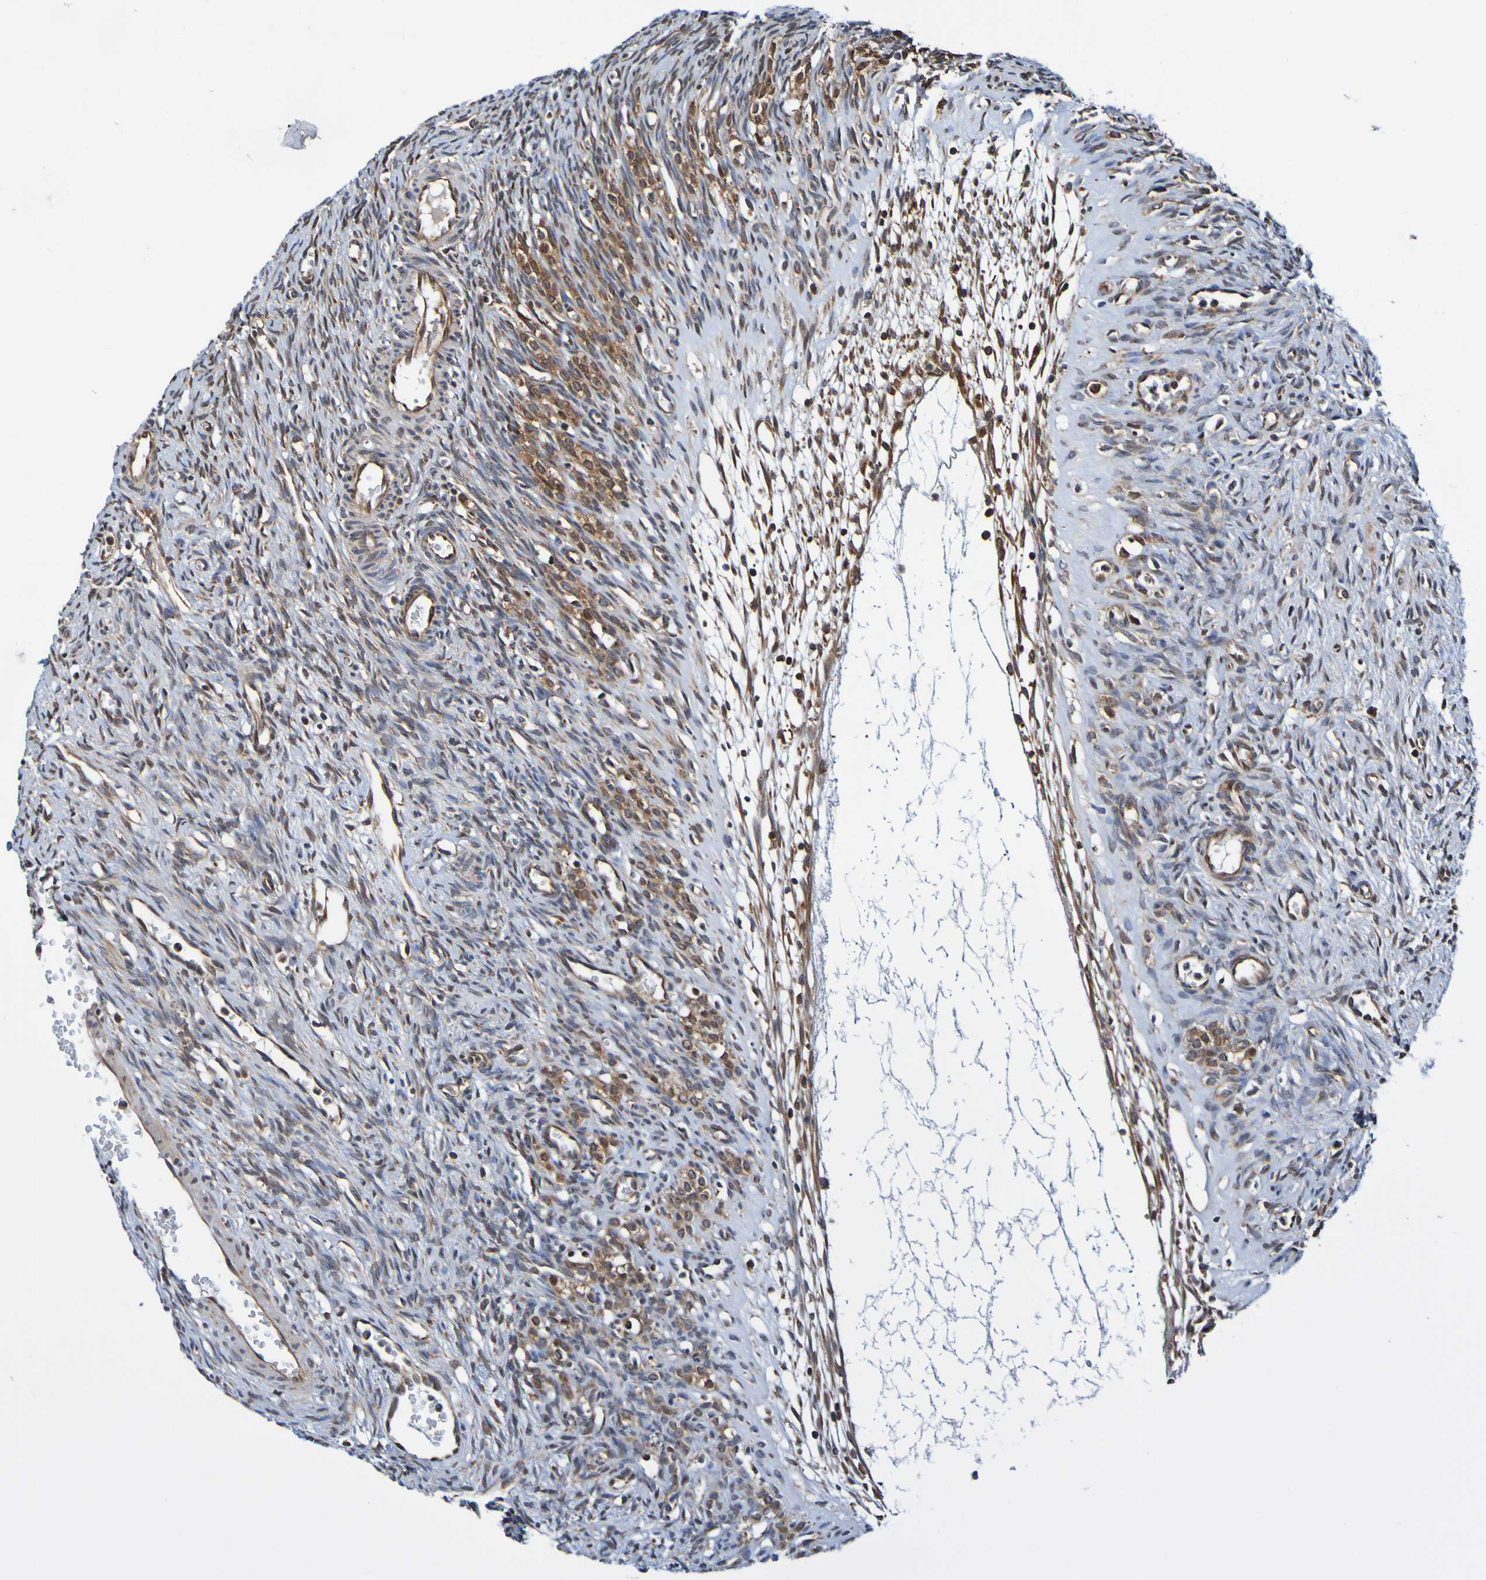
{"staining": {"intensity": "moderate", "quantity": "25%-75%", "location": "cytoplasmic/membranous"}, "tissue": "ovary", "cell_type": "Ovarian stroma cells", "image_type": "normal", "snomed": [{"axis": "morphology", "description": "Normal tissue, NOS"}, {"axis": "topography", "description": "Ovary"}], "caption": "A medium amount of moderate cytoplasmic/membranous expression is present in approximately 25%-75% of ovarian stroma cells in unremarkable ovary. Ihc stains the protein of interest in brown and the nuclei are stained blue.", "gene": "AXIN1", "patient": {"sex": "female", "age": 33}}